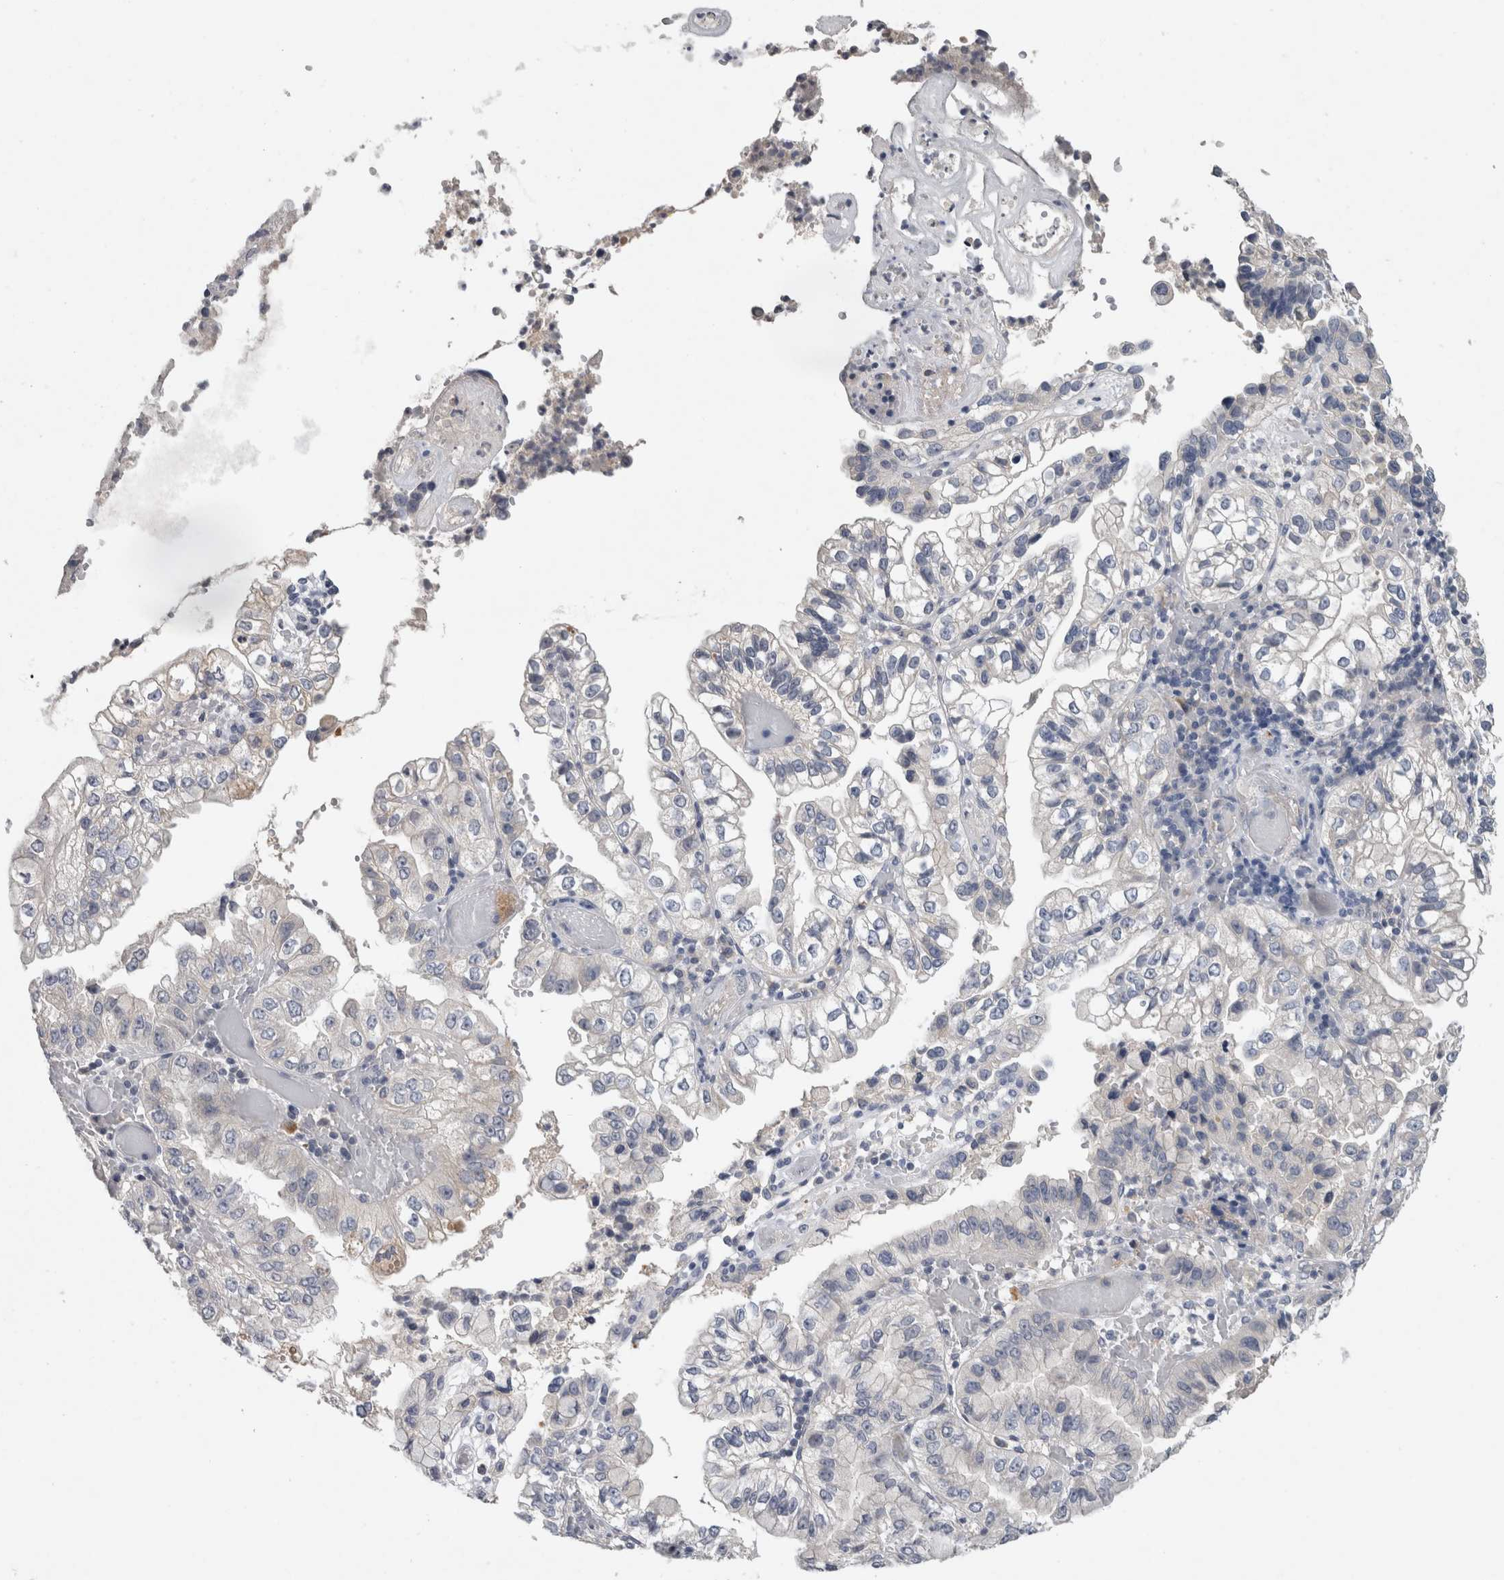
{"staining": {"intensity": "negative", "quantity": "none", "location": "none"}, "tissue": "liver cancer", "cell_type": "Tumor cells", "image_type": "cancer", "snomed": [{"axis": "morphology", "description": "Cholangiocarcinoma"}, {"axis": "topography", "description": "Liver"}], "caption": "The micrograph displays no significant positivity in tumor cells of liver cancer (cholangiocarcinoma).", "gene": "SLC22A11", "patient": {"sex": "female", "age": 79}}